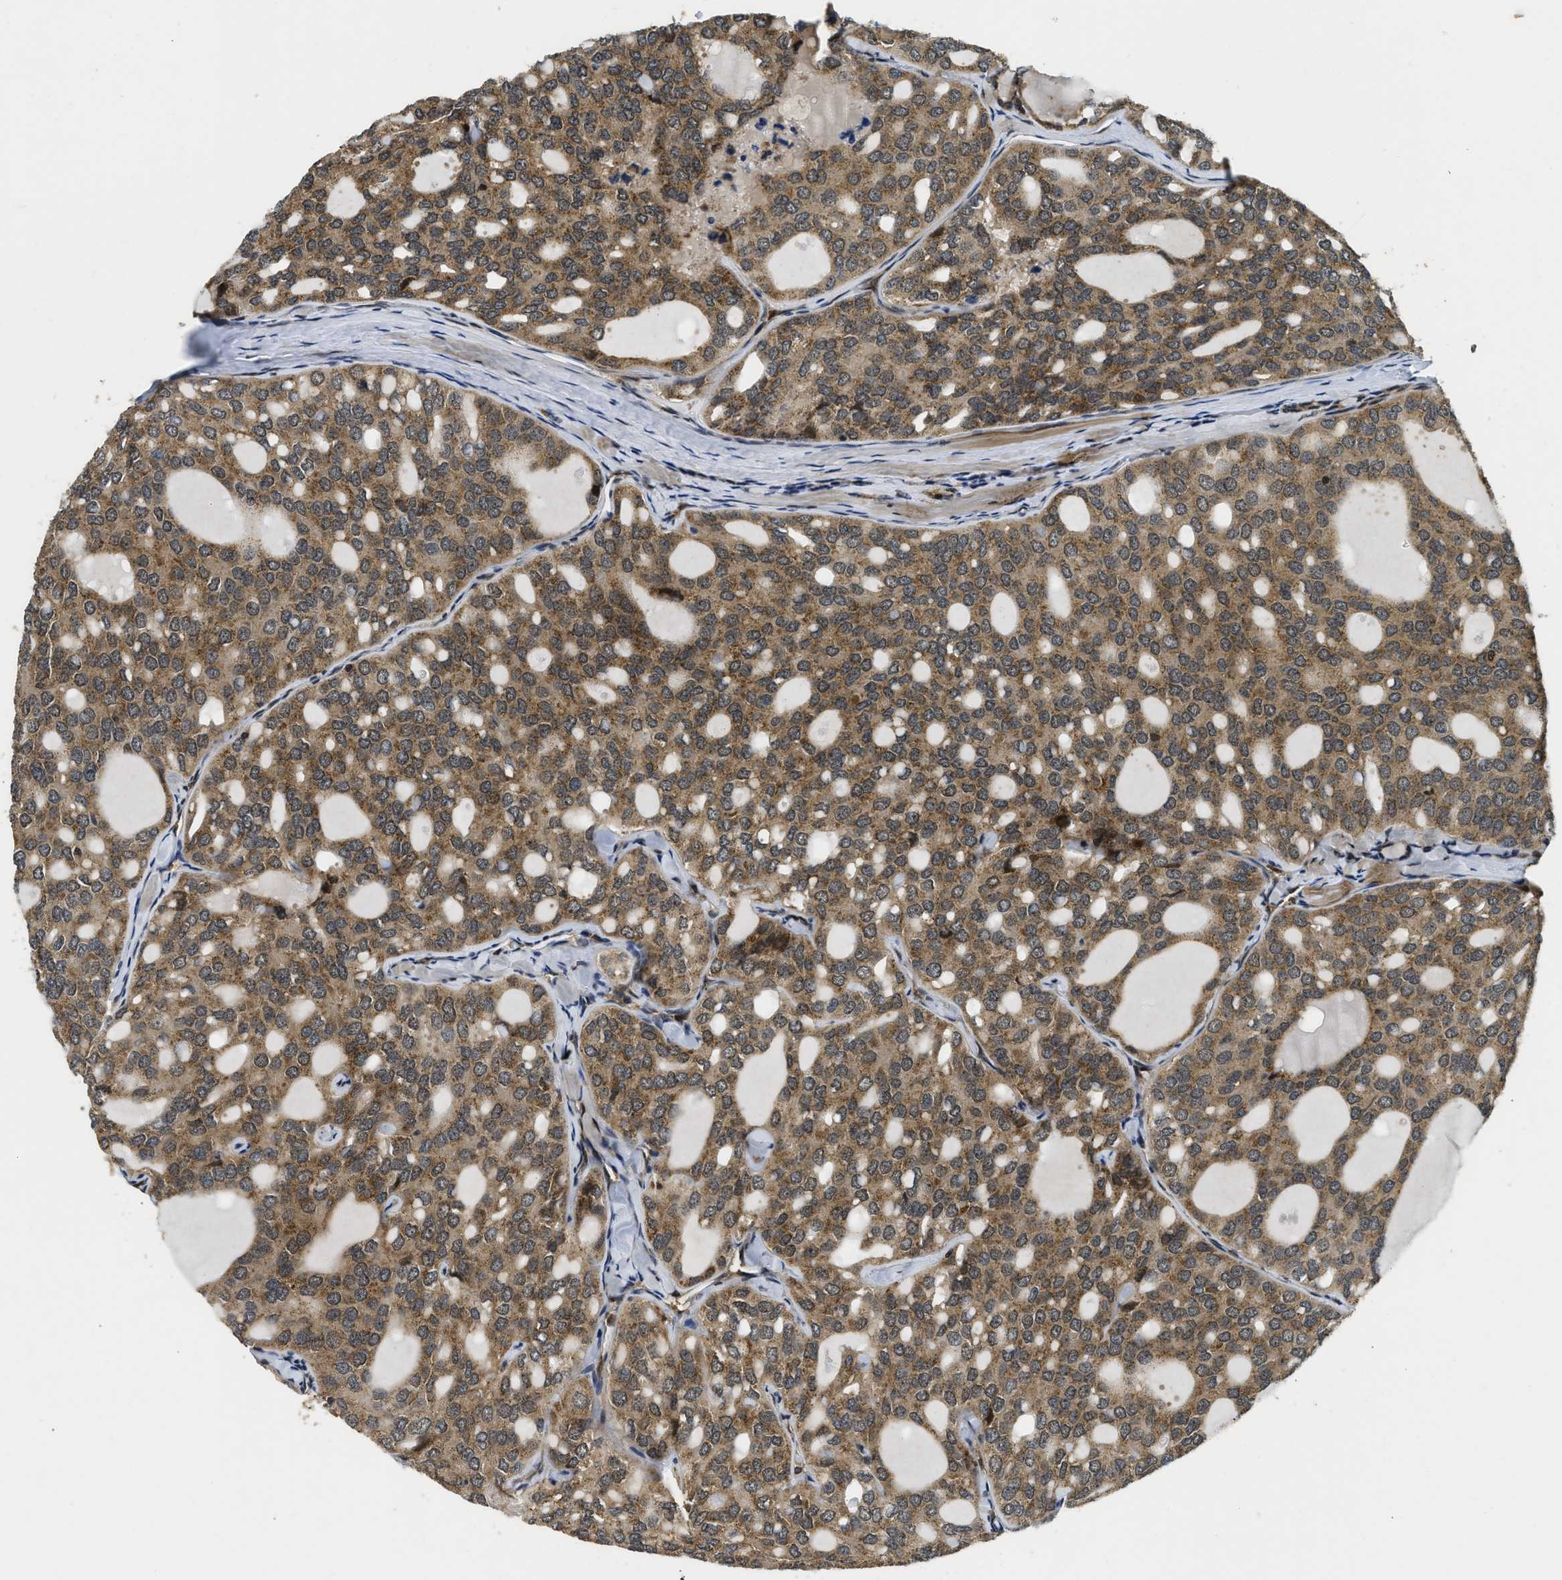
{"staining": {"intensity": "moderate", "quantity": ">75%", "location": "cytoplasmic/membranous"}, "tissue": "thyroid cancer", "cell_type": "Tumor cells", "image_type": "cancer", "snomed": [{"axis": "morphology", "description": "Follicular adenoma carcinoma, NOS"}, {"axis": "topography", "description": "Thyroid gland"}], "caption": "Tumor cells demonstrate medium levels of moderate cytoplasmic/membranous staining in approximately >75% of cells in human thyroid cancer (follicular adenoma carcinoma). (brown staining indicates protein expression, while blue staining denotes nuclei).", "gene": "ADSL", "patient": {"sex": "male", "age": 75}}